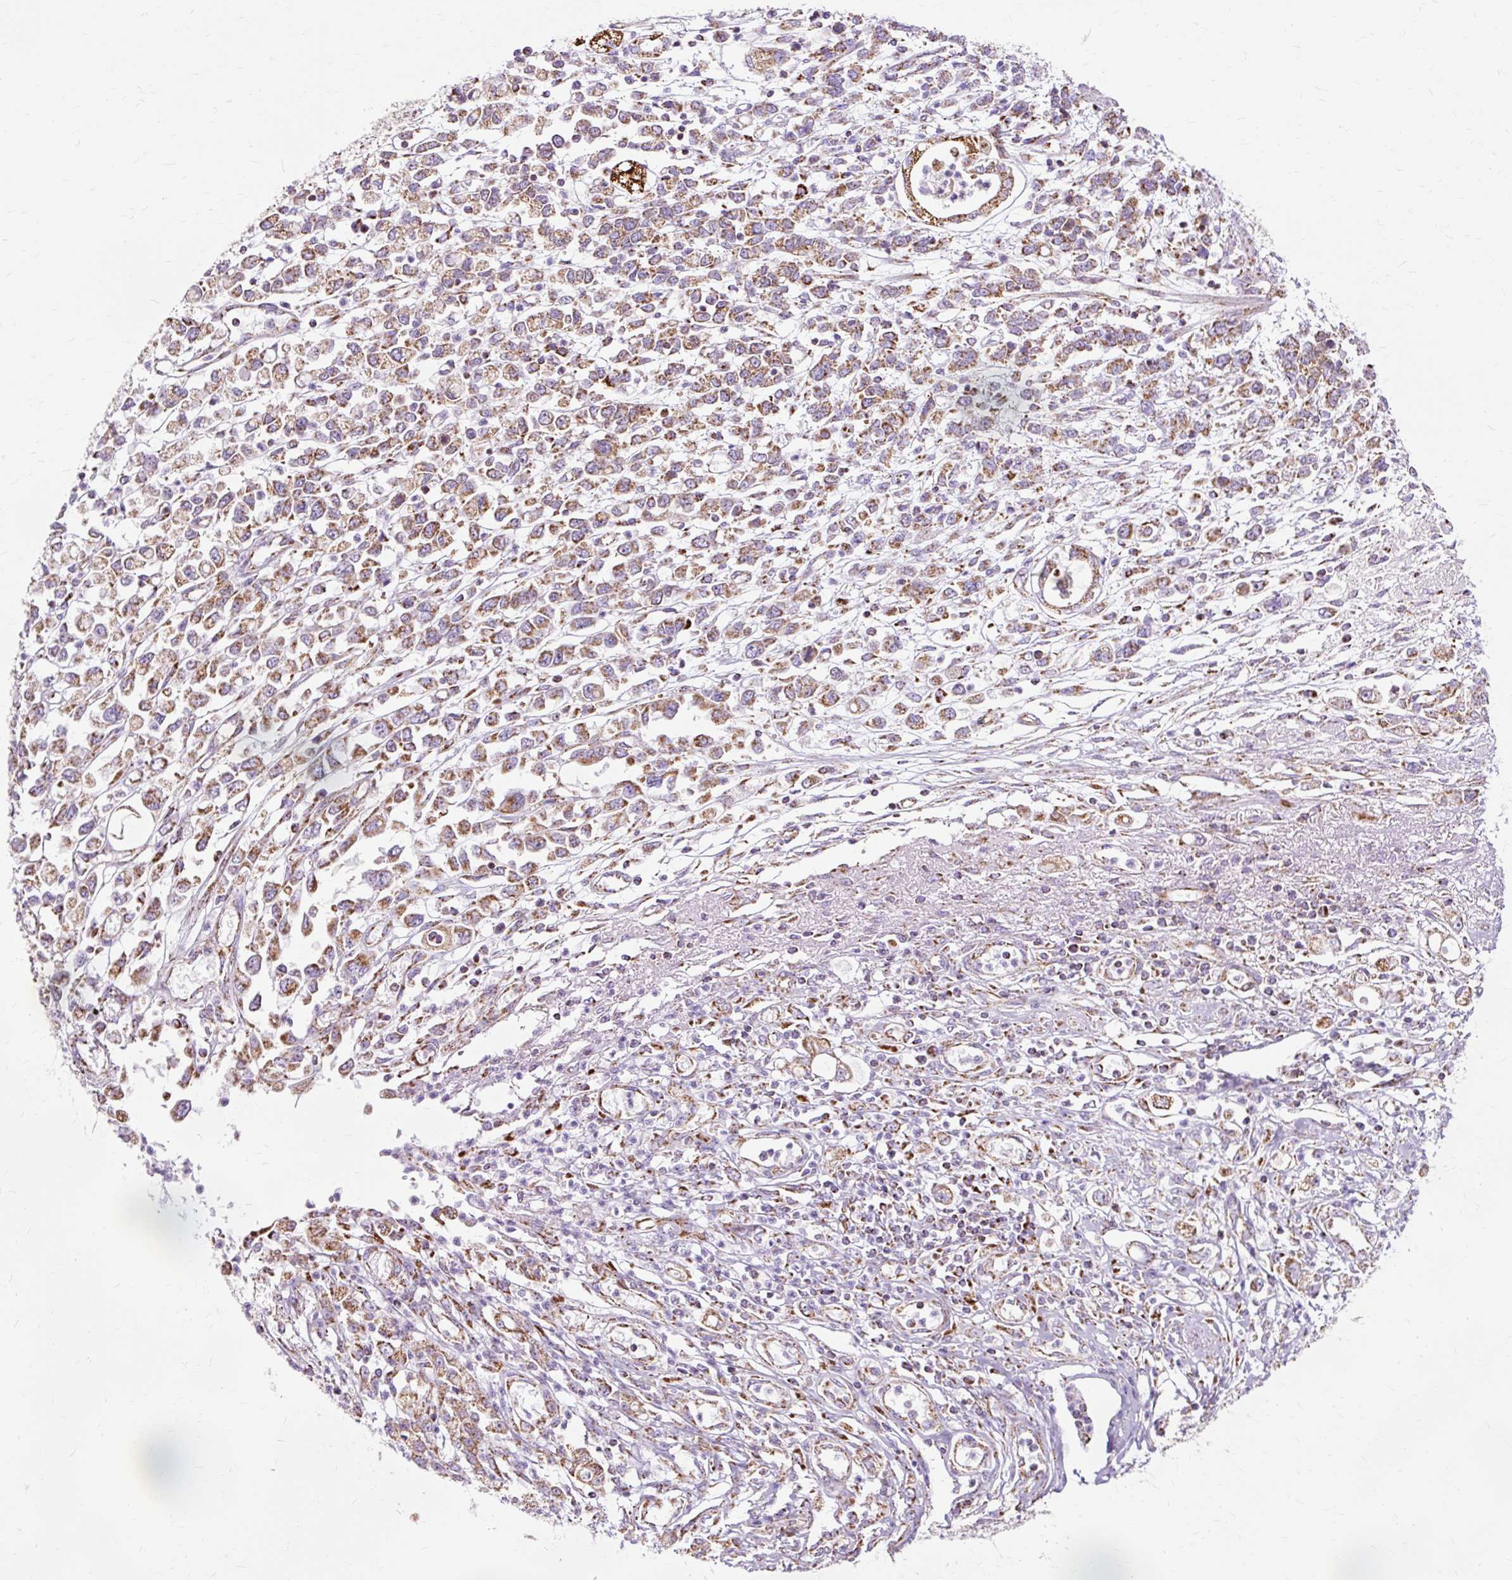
{"staining": {"intensity": "moderate", "quantity": ">75%", "location": "cytoplasmic/membranous"}, "tissue": "stomach cancer", "cell_type": "Tumor cells", "image_type": "cancer", "snomed": [{"axis": "morphology", "description": "Adenocarcinoma, NOS"}, {"axis": "topography", "description": "Stomach"}], "caption": "Stomach cancer was stained to show a protein in brown. There is medium levels of moderate cytoplasmic/membranous positivity in approximately >75% of tumor cells.", "gene": "DLAT", "patient": {"sex": "female", "age": 76}}